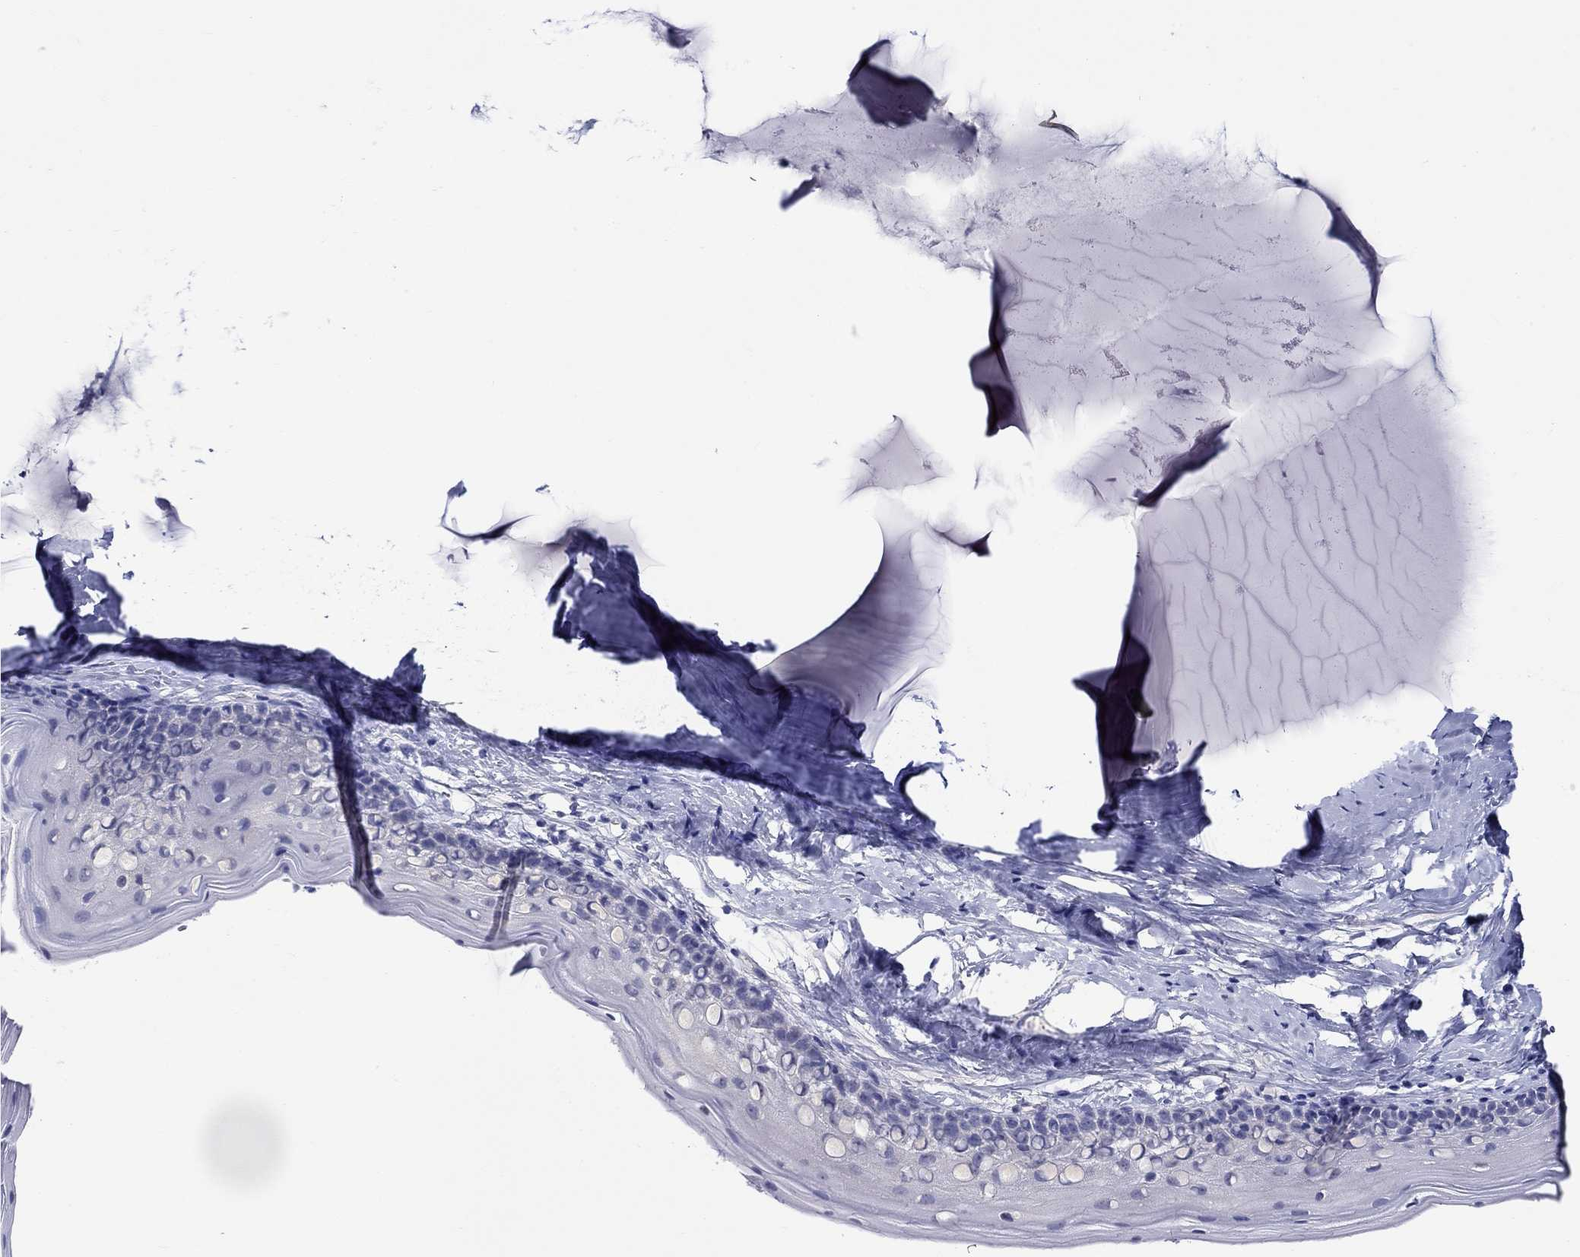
{"staining": {"intensity": "negative", "quantity": "none", "location": "none"}, "tissue": "cervix", "cell_type": "Glandular cells", "image_type": "normal", "snomed": [{"axis": "morphology", "description": "Normal tissue, NOS"}, {"axis": "topography", "description": "Cervix"}], "caption": "This is an IHC micrograph of normal human cervix. There is no expression in glandular cells.", "gene": "SLC30A3", "patient": {"sex": "female", "age": 40}}